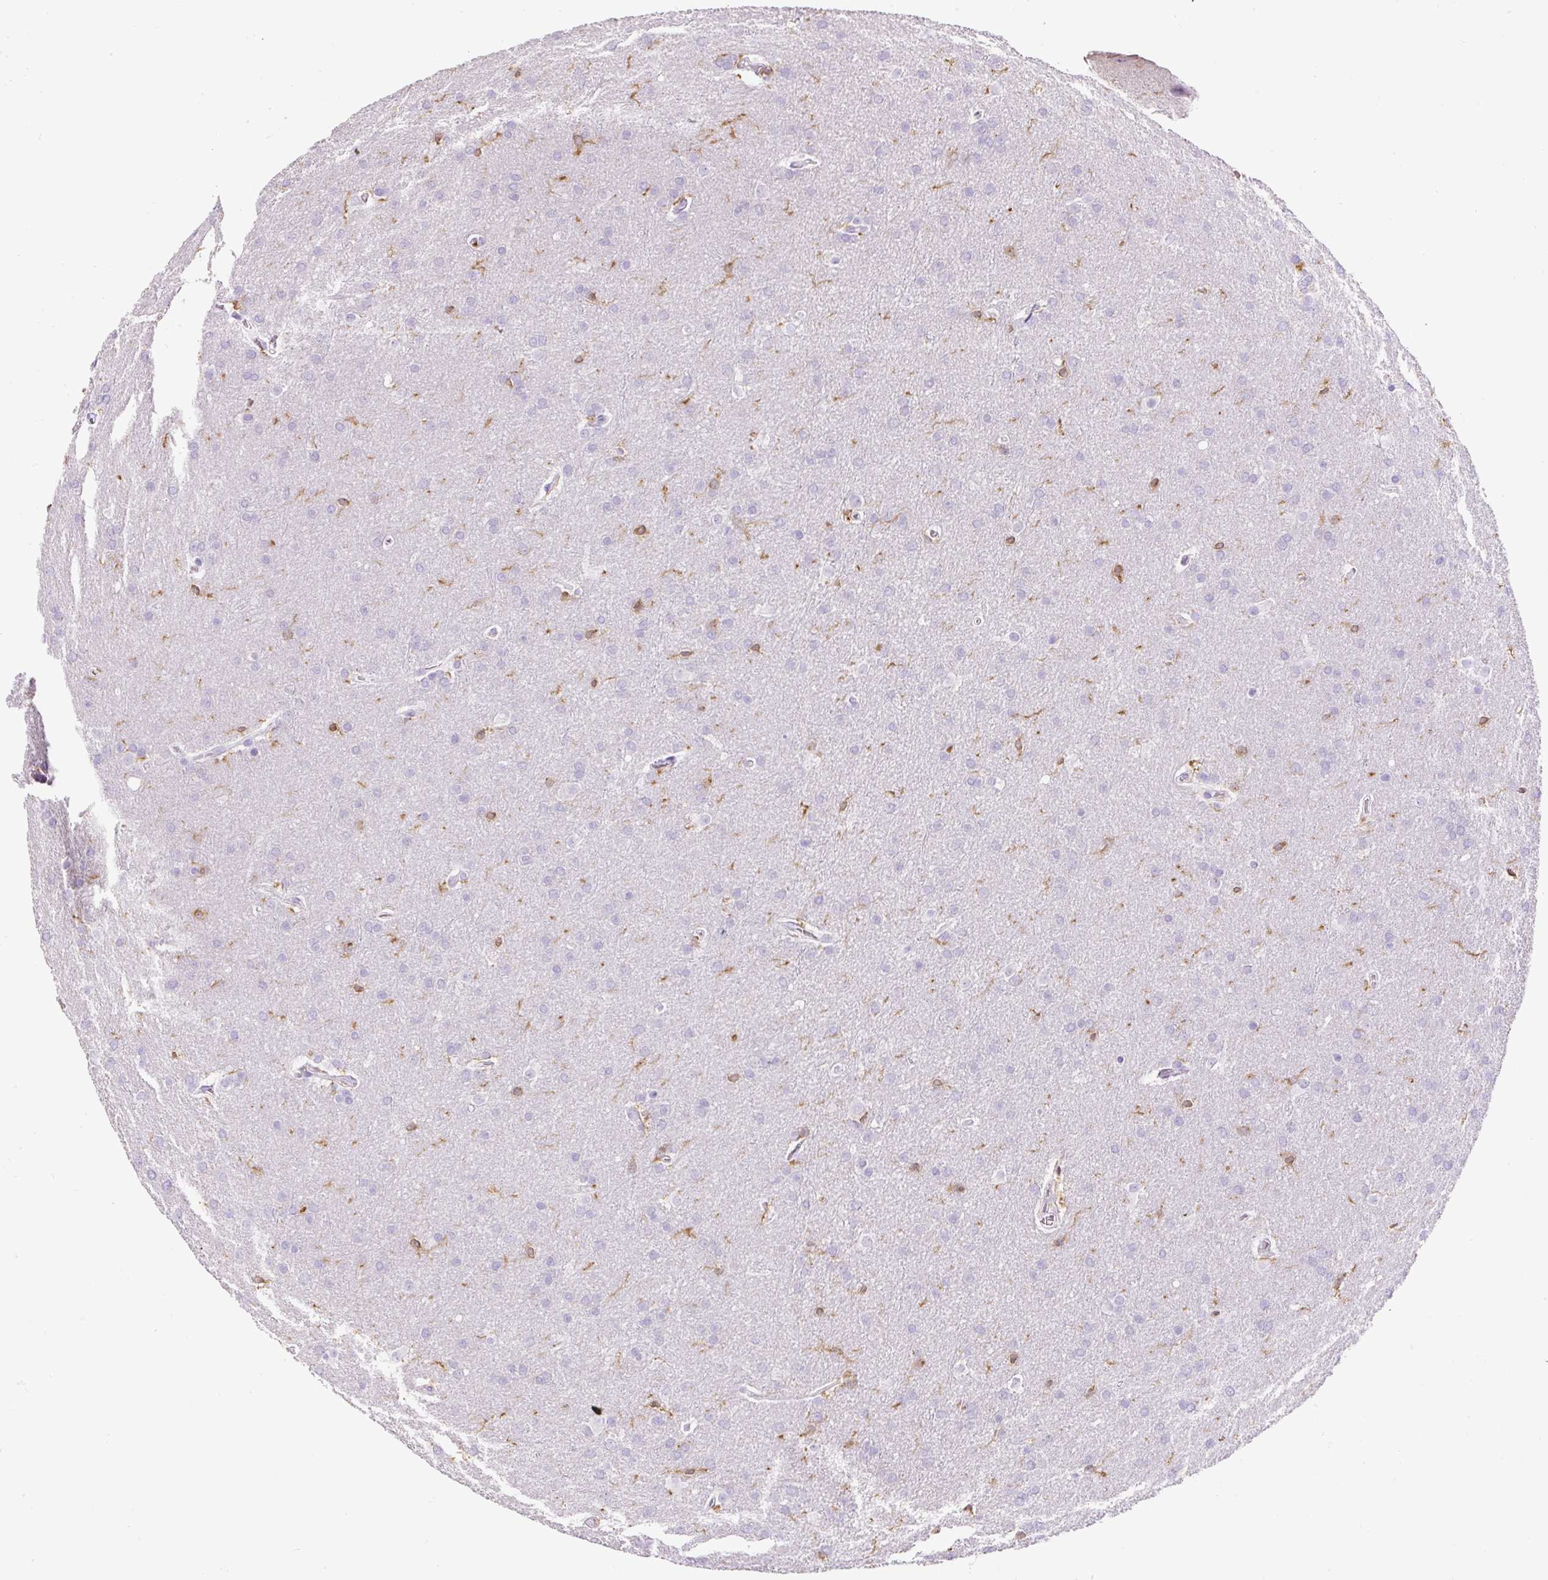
{"staining": {"intensity": "negative", "quantity": "none", "location": "none"}, "tissue": "glioma", "cell_type": "Tumor cells", "image_type": "cancer", "snomed": [{"axis": "morphology", "description": "Glioma, malignant, Low grade"}, {"axis": "topography", "description": "Brain"}], "caption": "Immunohistochemistry (IHC) histopathology image of human malignant glioma (low-grade) stained for a protein (brown), which displays no staining in tumor cells.", "gene": "FAM228B", "patient": {"sex": "female", "age": 32}}